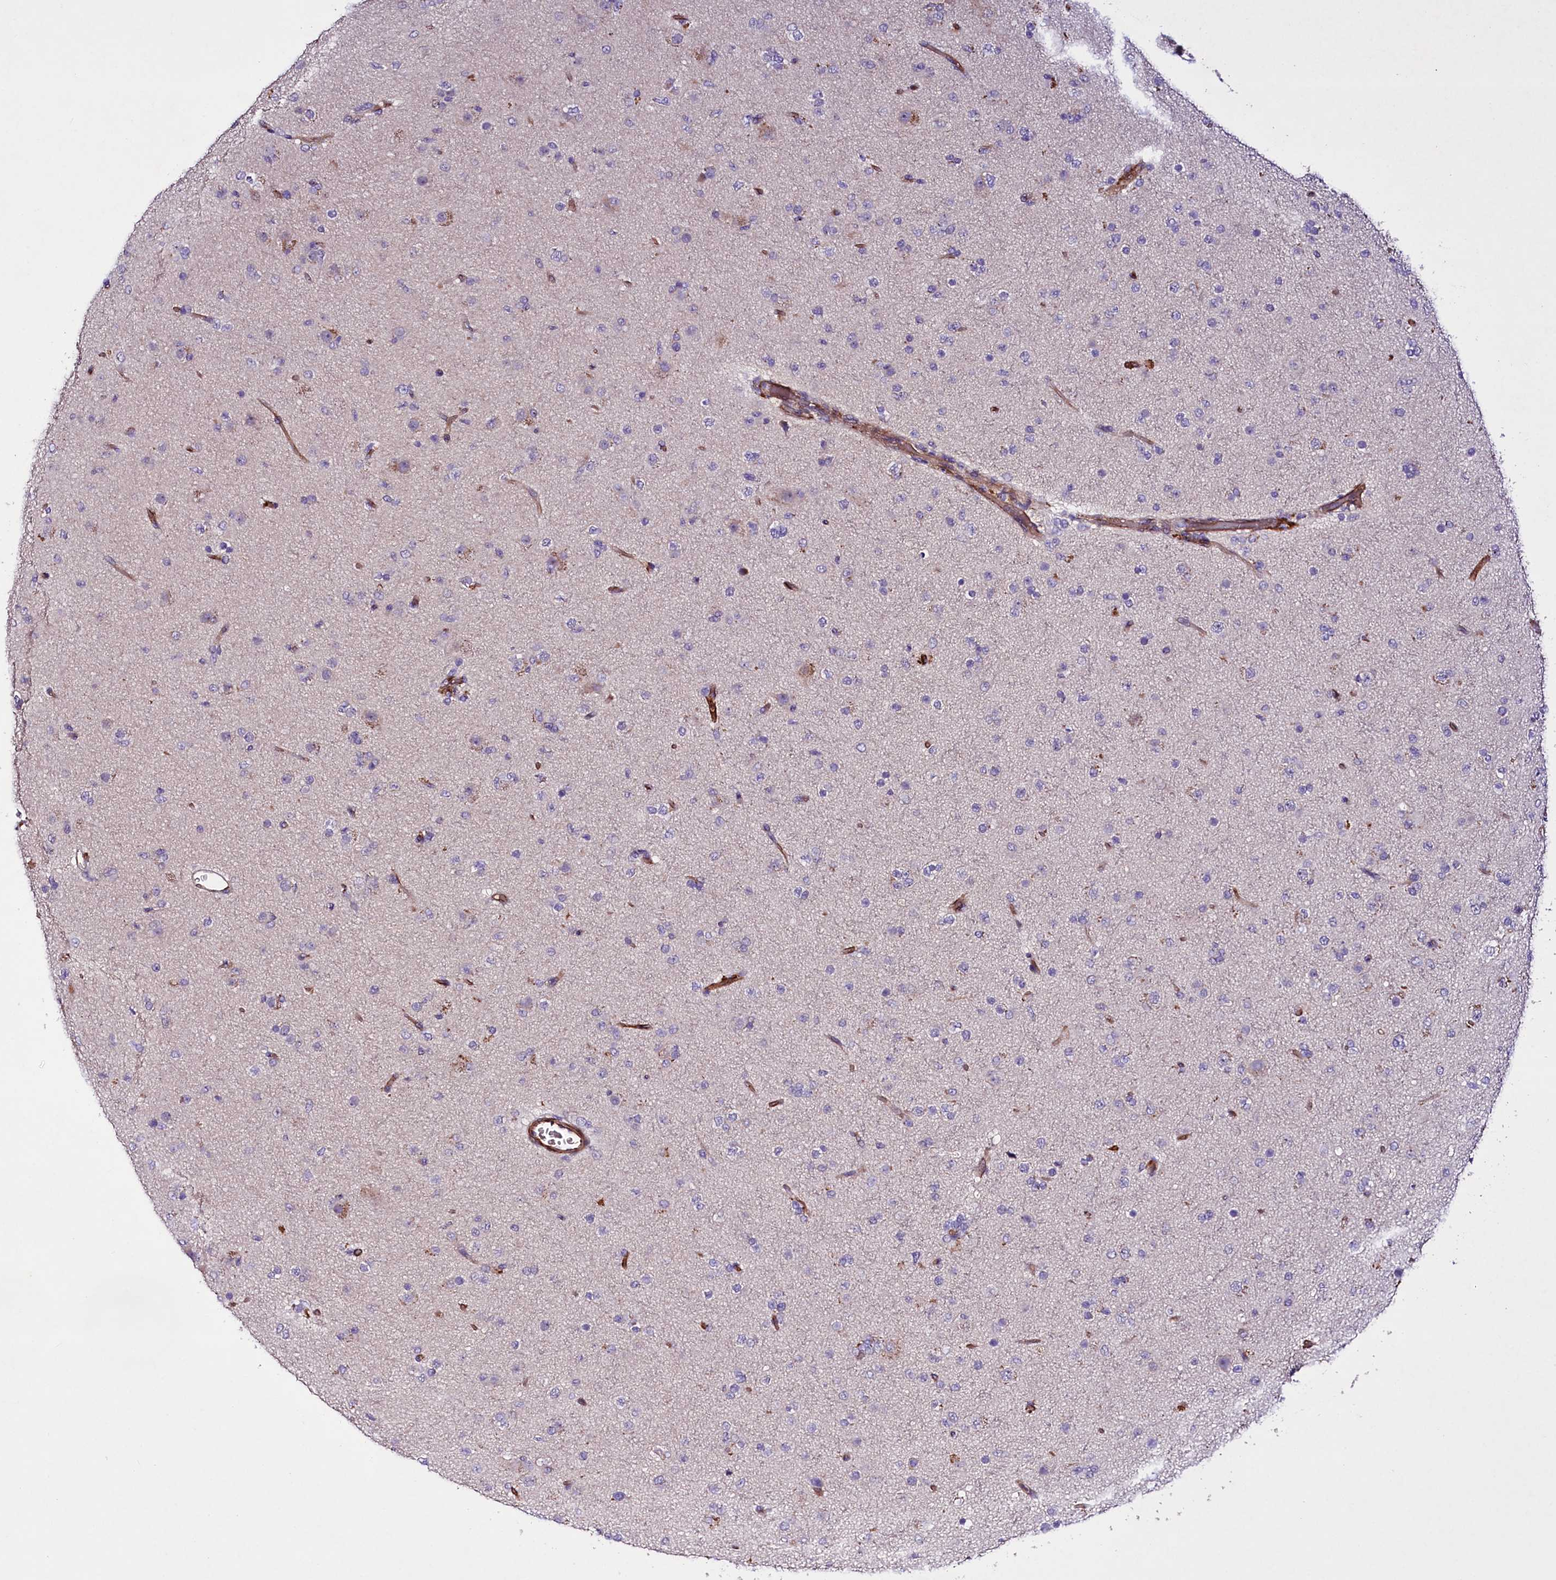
{"staining": {"intensity": "negative", "quantity": "none", "location": "none"}, "tissue": "glioma", "cell_type": "Tumor cells", "image_type": "cancer", "snomed": [{"axis": "morphology", "description": "Glioma, malignant, Low grade"}, {"axis": "topography", "description": "Brain"}], "caption": "DAB (3,3'-diaminobenzidine) immunohistochemical staining of malignant glioma (low-grade) displays no significant staining in tumor cells. The staining is performed using DAB brown chromogen with nuclei counter-stained in using hematoxylin.", "gene": "SLC7A1", "patient": {"sex": "male", "age": 65}}